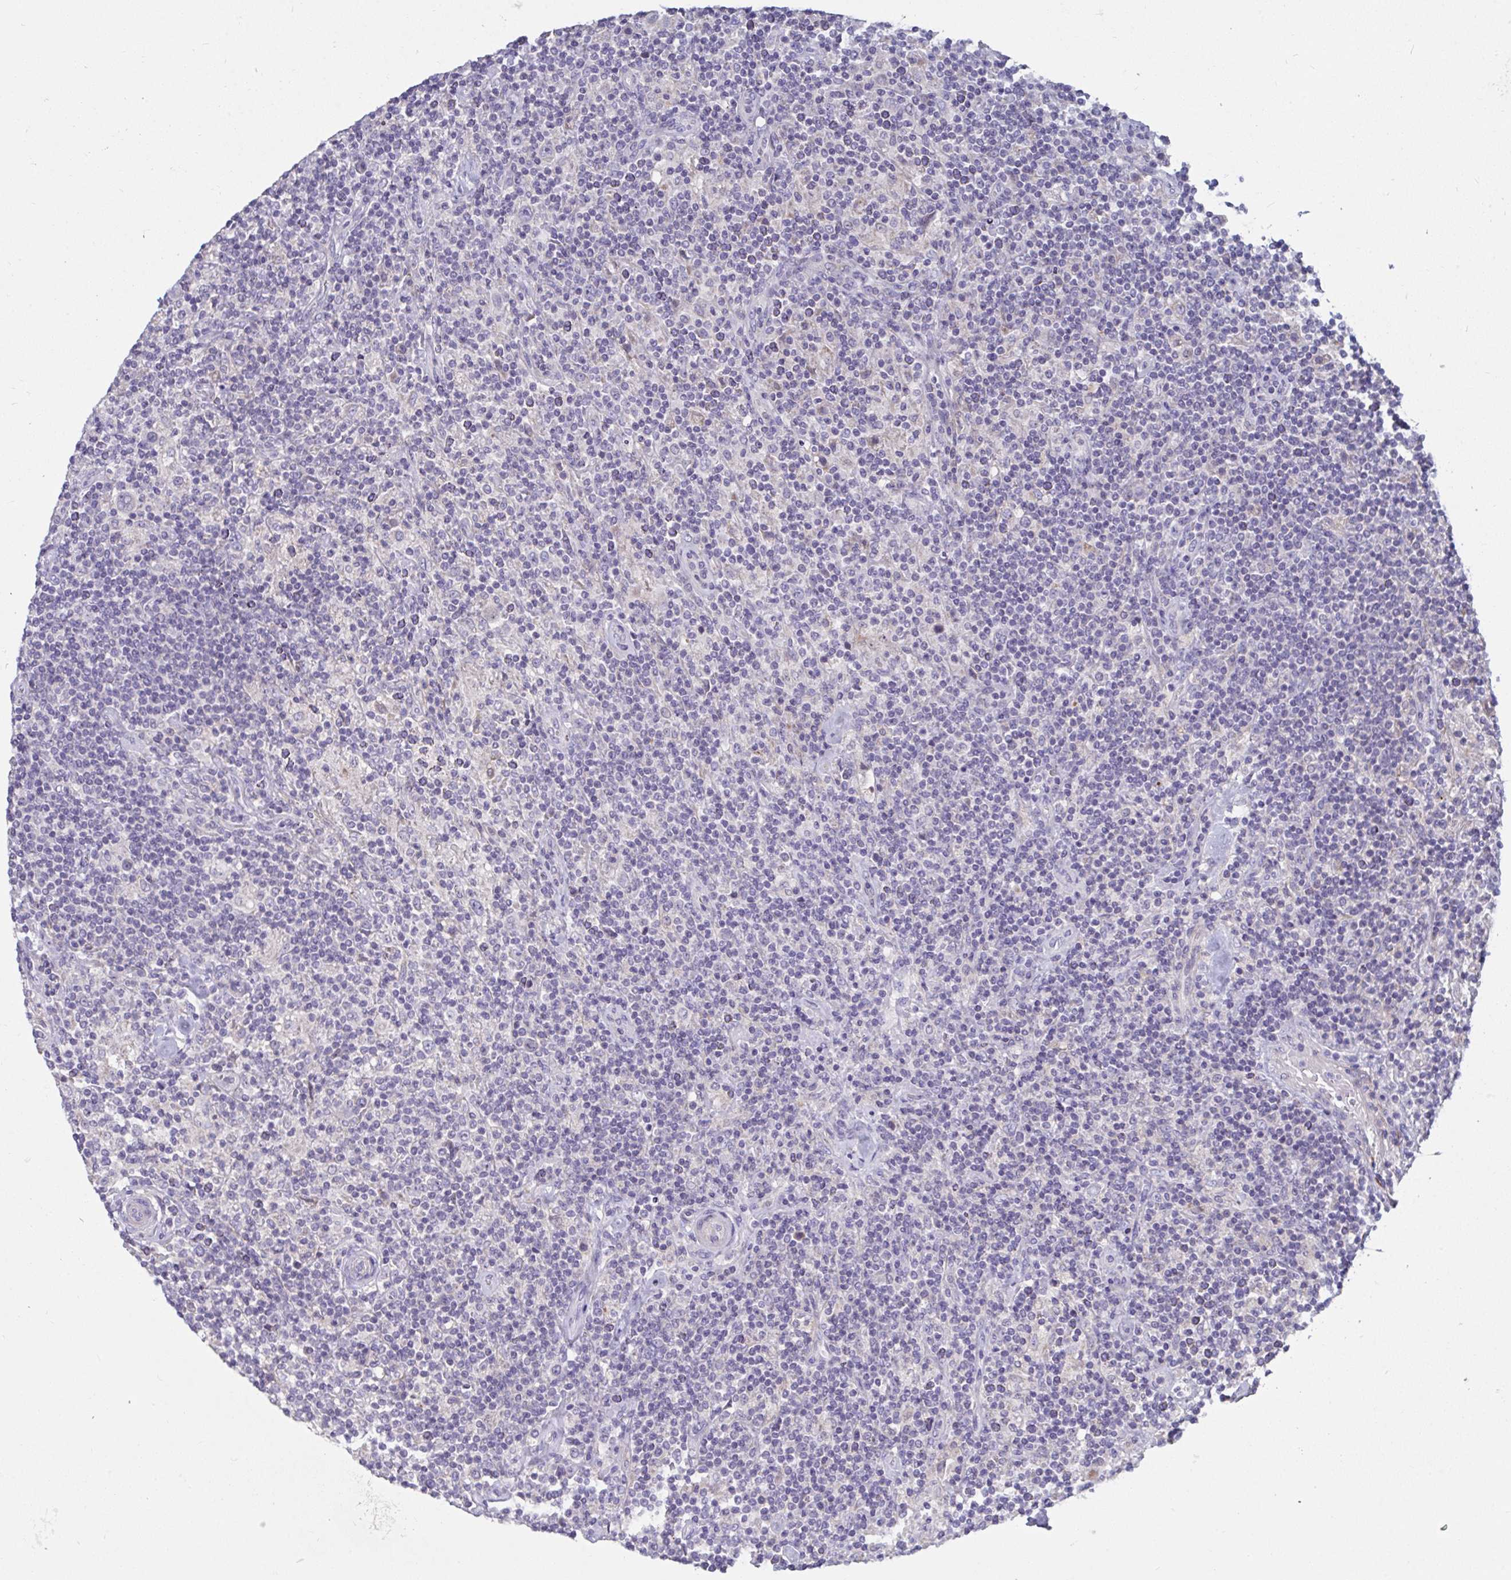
{"staining": {"intensity": "negative", "quantity": "none", "location": "none"}, "tissue": "lymphoma", "cell_type": "Tumor cells", "image_type": "cancer", "snomed": [{"axis": "morphology", "description": "Hodgkin's disease, NOS"}, {"axis": "topography", "description": "Lymph node"}], "caption": "Immunohistochemistry (IHC) image of neoplastic tissue: Hodgkin's disease stained with DAB (3,3'-diaminobenzidine) shows no significant protein staining in tumor cells.", "gene": "ZNF561", "patient": {"sex": "male", "age": 70}}